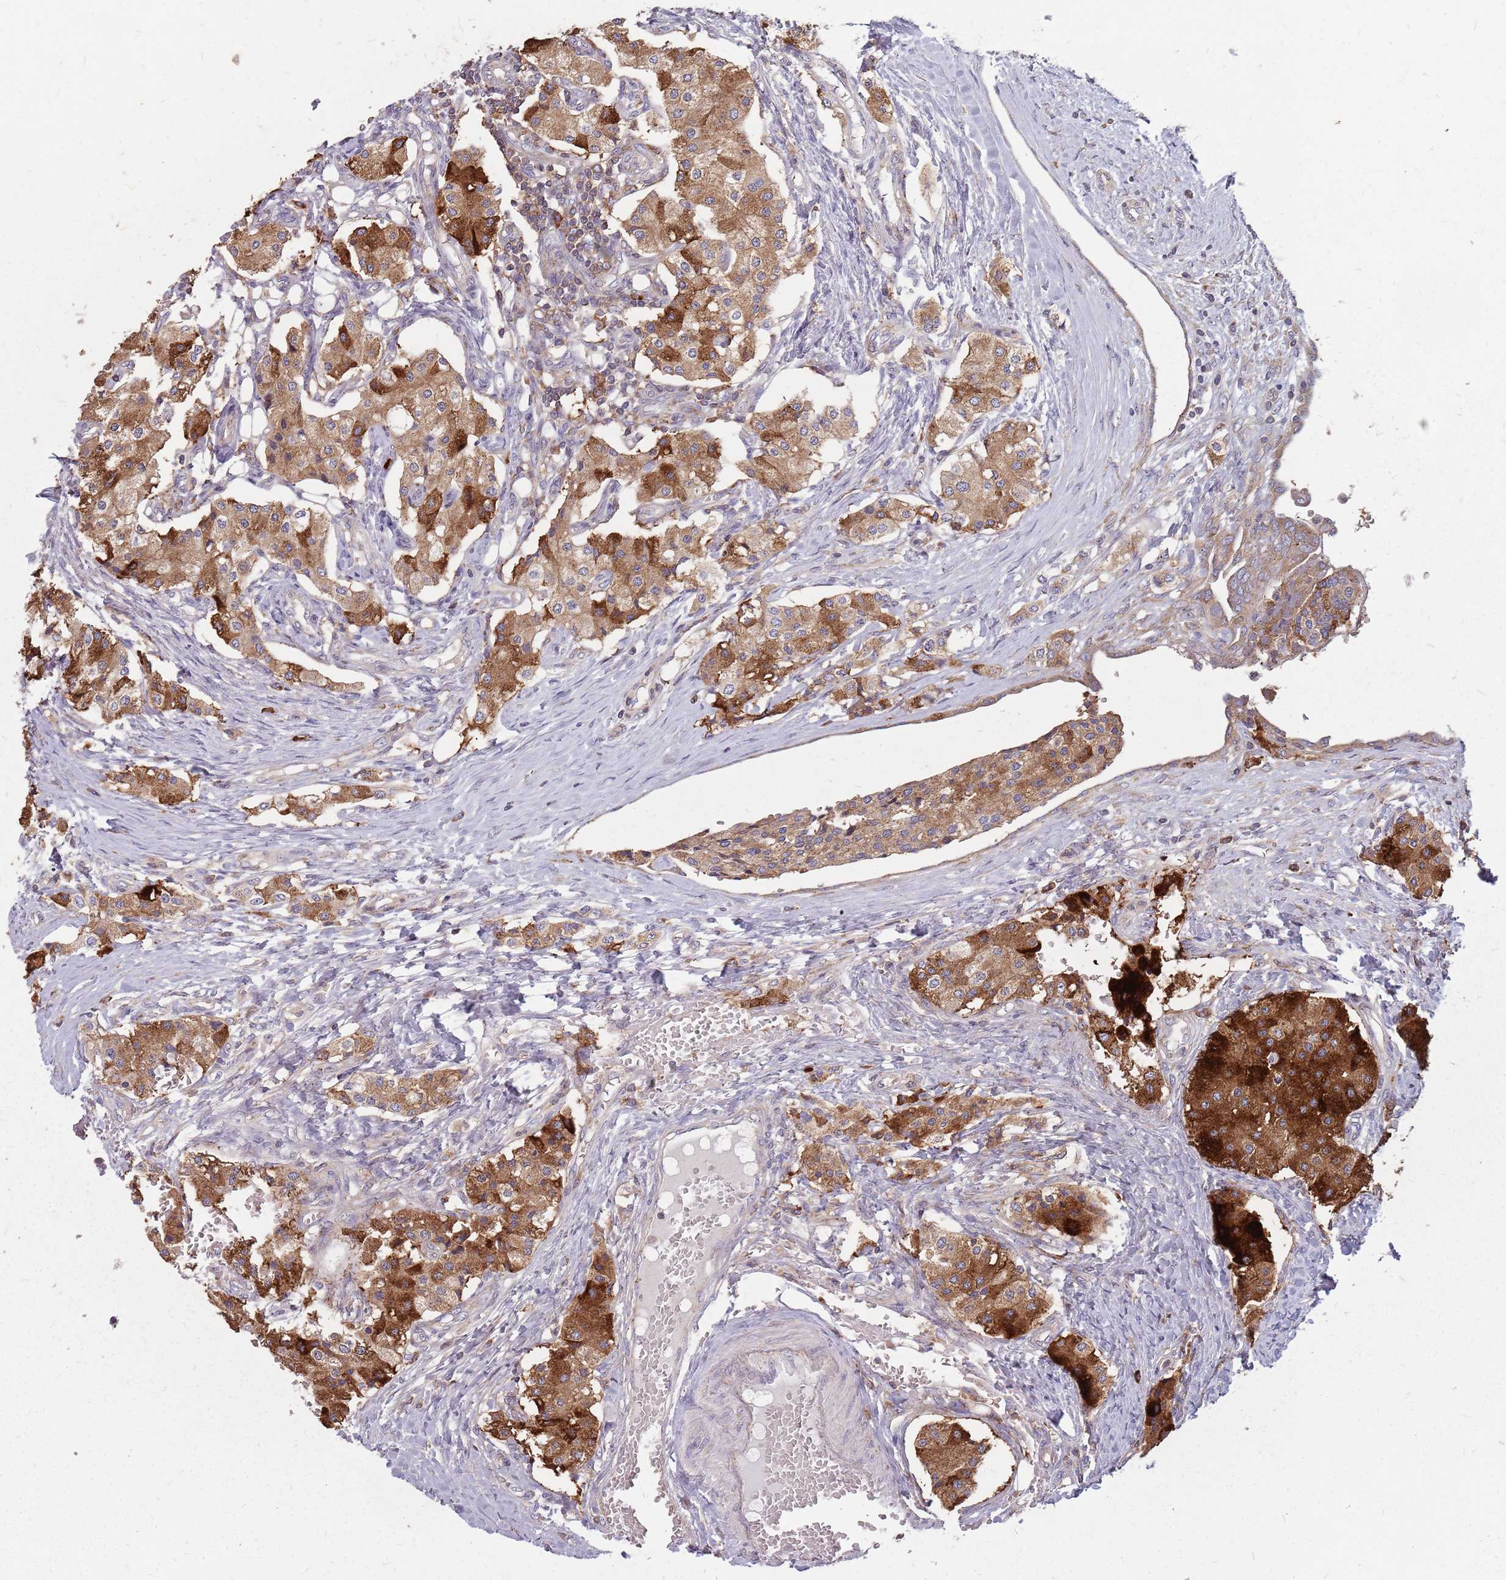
{"staining": {"intensity": "strong", "quantity": ">75%", "location": "cytoplasmic/membranous"}, "tissue": "carcinoid", "cell_type": "Tumor cells", "image_type": "cancer", "snomed": [{"axis": "morphology", "description": "Carcinoid, malignant, NOS"}, {"axis": "topography", "description": "Colon"}], "caption": "A high-resolution micrograph shows immunohistochemistry staining of carcinoid, which demonstrates strong cytoplasmic/membranous positivity in about >75% of tumor cells. (IHC, brightfield microscopy, high magnification).", "gene": "NME4", "patient": {"sex": "female", "age": 52}}